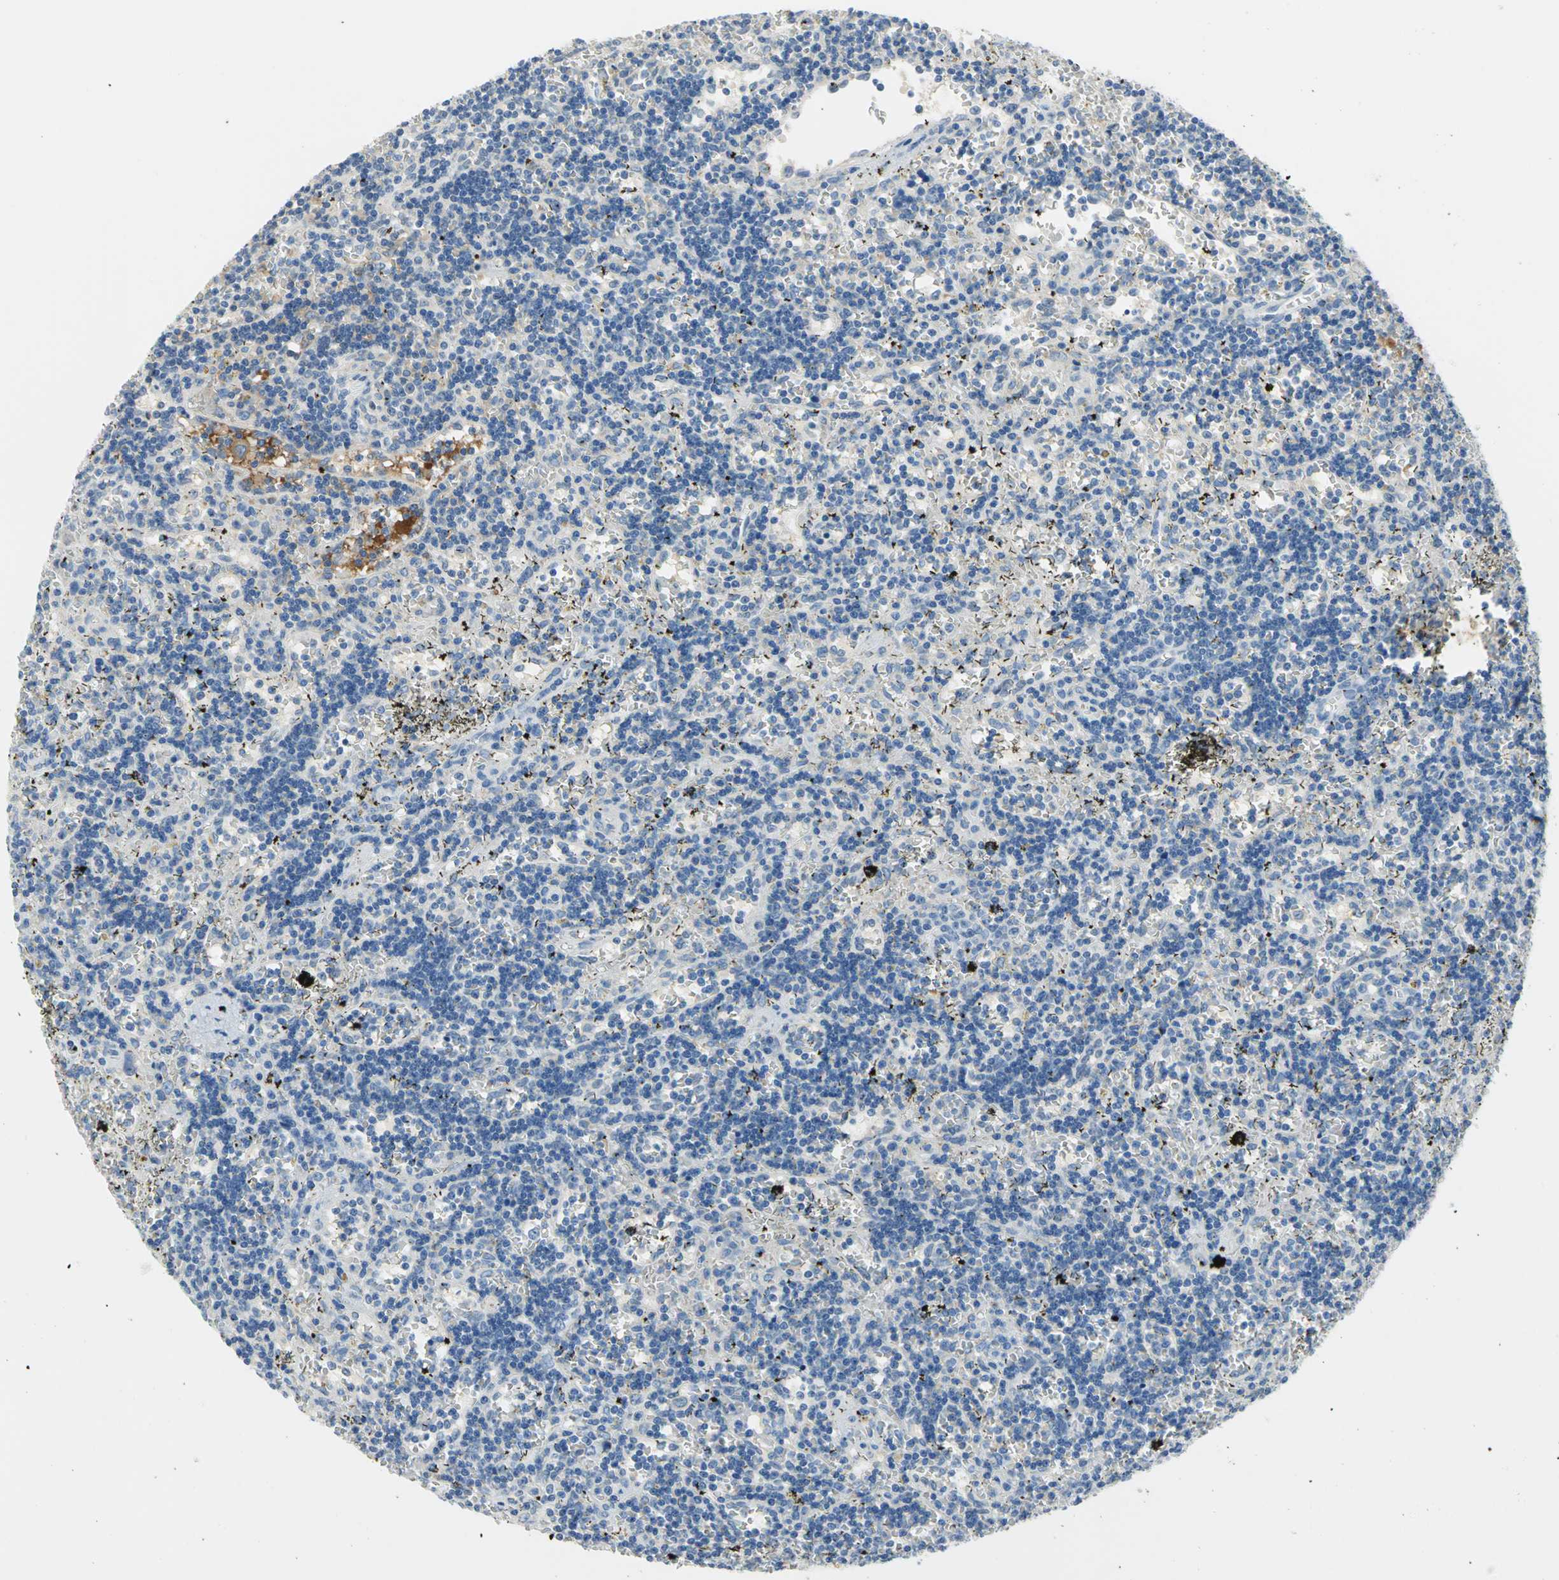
{"staining": {"intensity": "negative", "quantity": "none", "location": "none"}, "tissue": "lymphoma", "cell_type": "Tumor cells", "image_type": "cancer", "snomed": [{"axis": "morphology", "description": "Malignant lymphoma, non-Hodgkin's type, Low grade"}, {"axis": "topography", "description": "Spleen"}], "caption": "The photomicrograph demonstrates no significant positivity in tumor cells of lymphoma.", "gene": "ZIC1", "patient": {"sex": "male", "age": 60}}